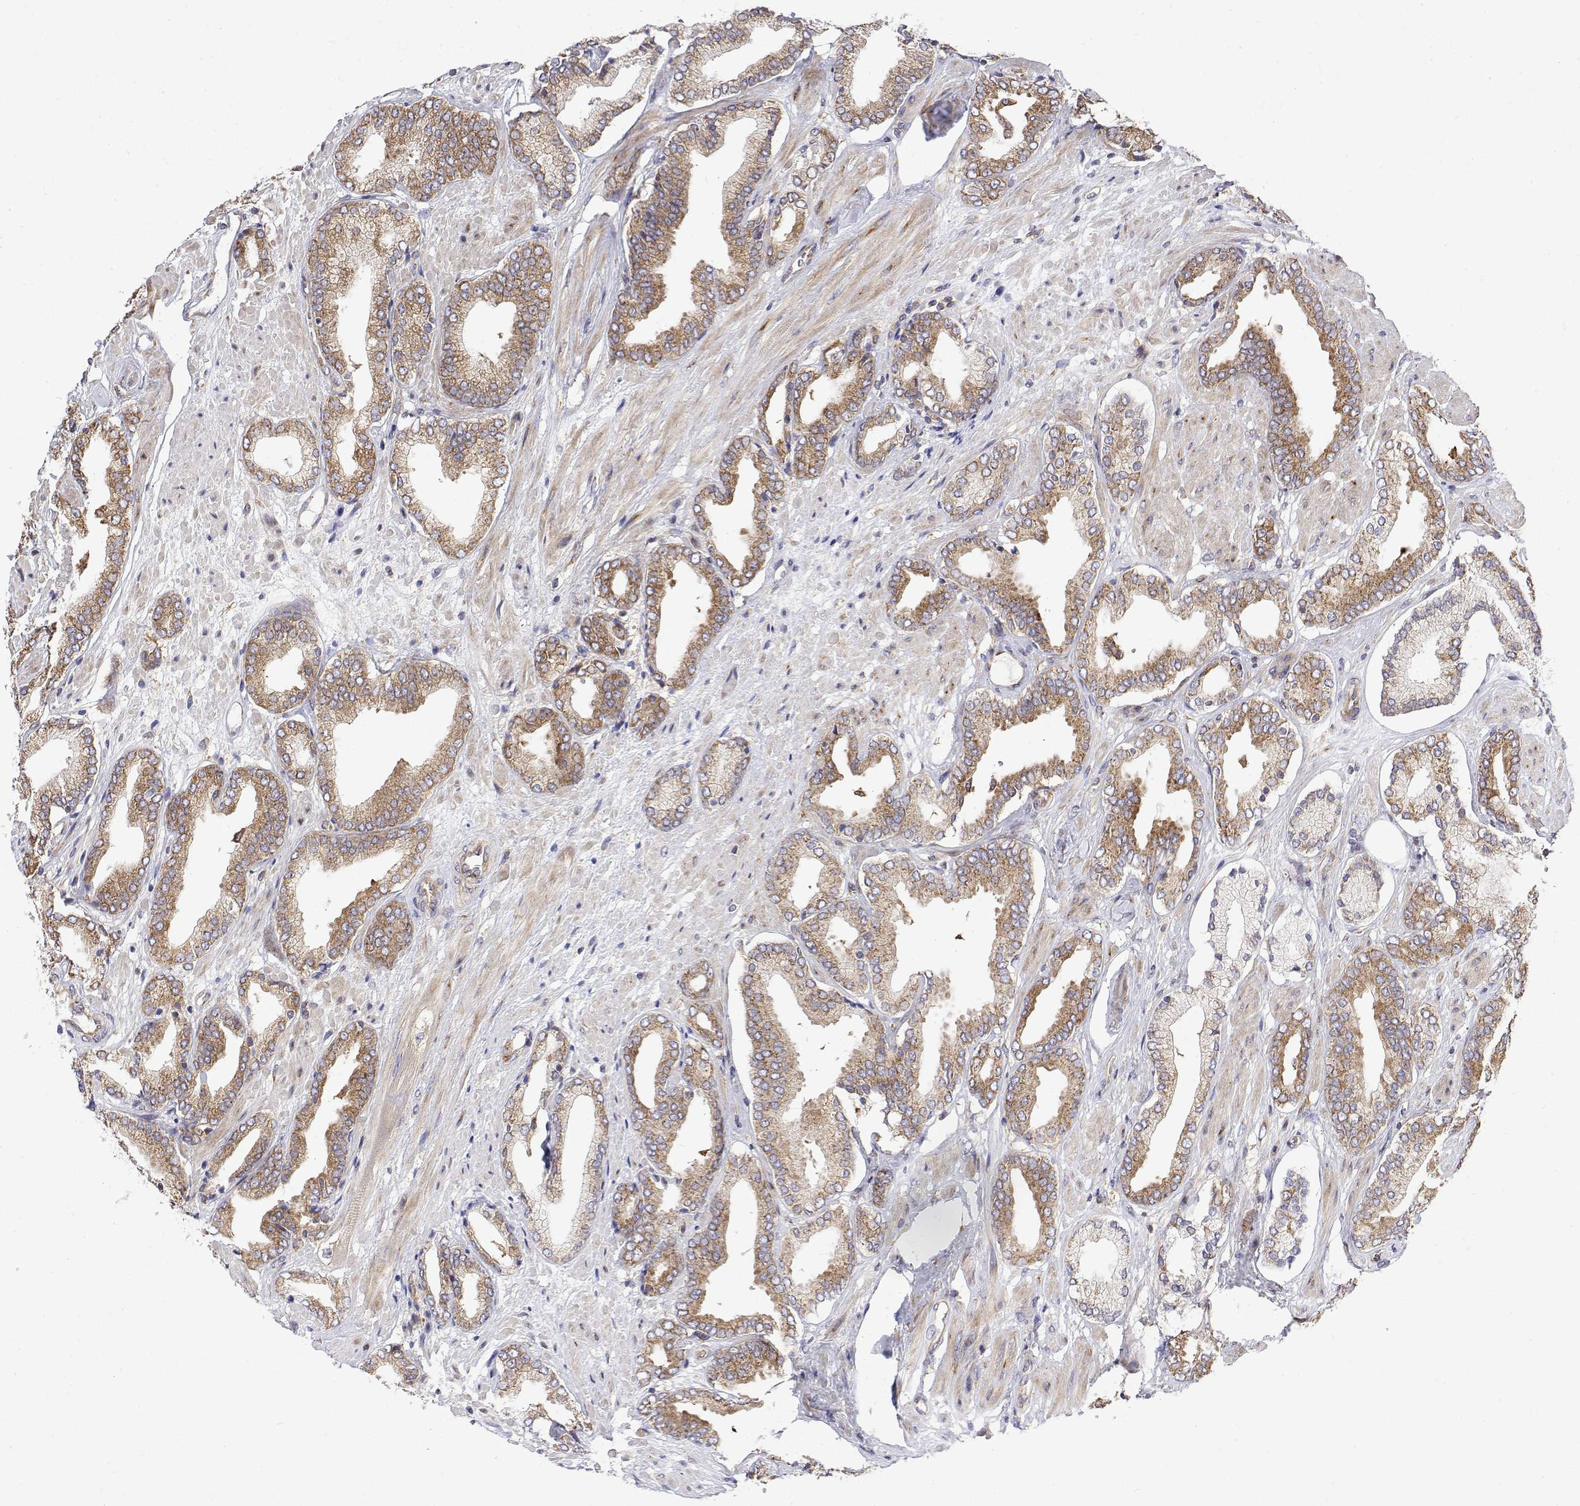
{"staining": {"intensity": "moderate", "quantity": ">75%", "location": "cytoplasmic/membranous"}, "tissue": "prostate cancer", "cell_type": "Tumor cells", "image_type": "cancer", "snomed": [{"axis": "morphology", "description": "Adenocarcinoma, High grade"}, {"axis": "topography", "description": "Prostate"}], "caption": "Moderate cytoplasmic/membranous positivity for a protein is present in approximately >75% of tumor cells of prostate cancer (high-grade adenocarcinoma) using immunohistochemistry.", "gene": "EEF1G", "patient": {"sex": "male", "age": 56}}